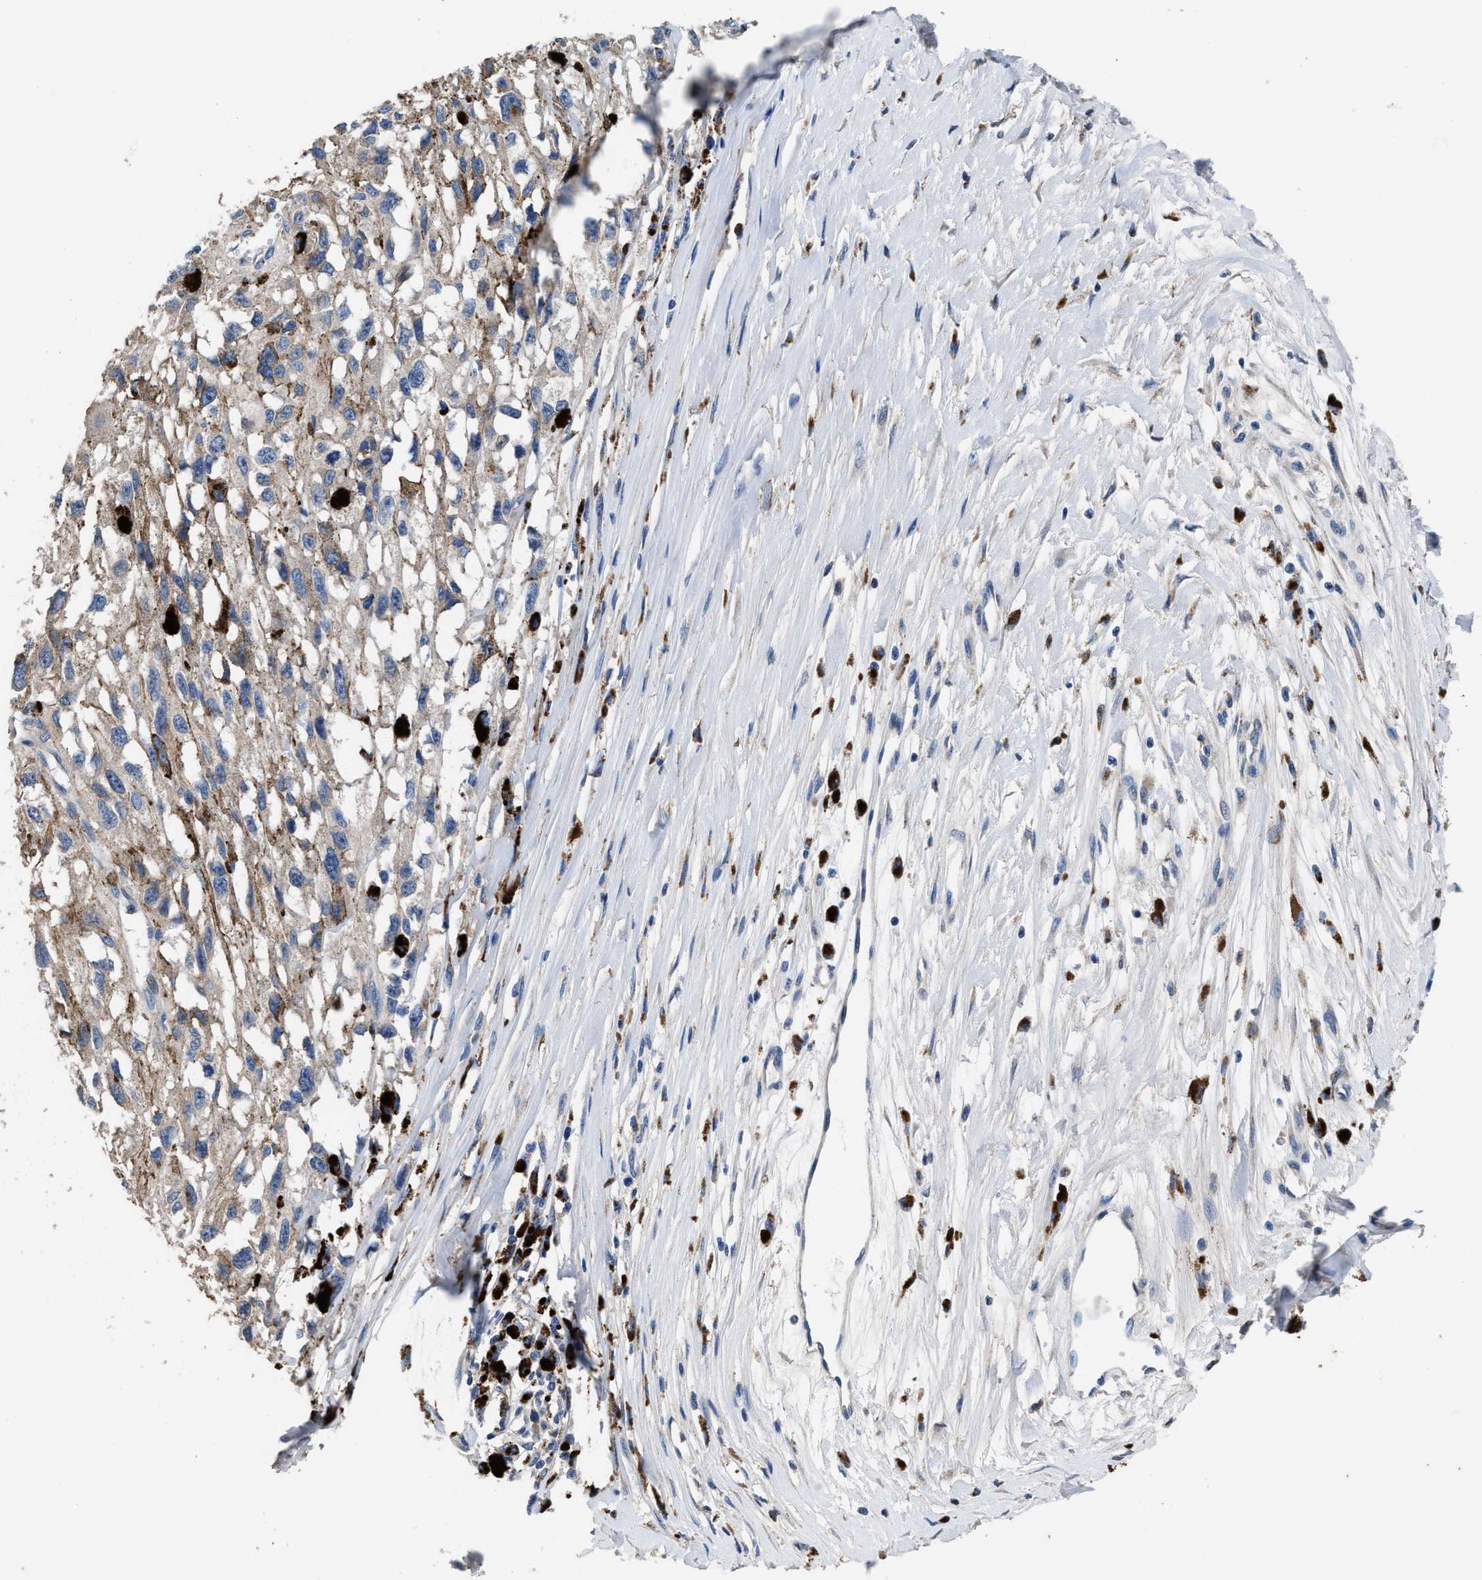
{"staining": {"intensity": "negative", "quantity": "none", "location": "none"}, "tissue": "melanoma", "cell_type": "Tumor cells", "image_type": "cancer", "snomed": [{"axis": "morphology", "description": "Malignant melanoma, Metastatic site"}, {"axis": "topography", "description": "Lymph node"}], "caption": "An immunohistochemistry (IHC) histopathology image of malignant melanoma (metastatic site) is shown. There is no staining in tumor cells of malignant melanoma (metastatic site).", "gene": "UBR4", "patient": {"sex": "male", "age": 59}}